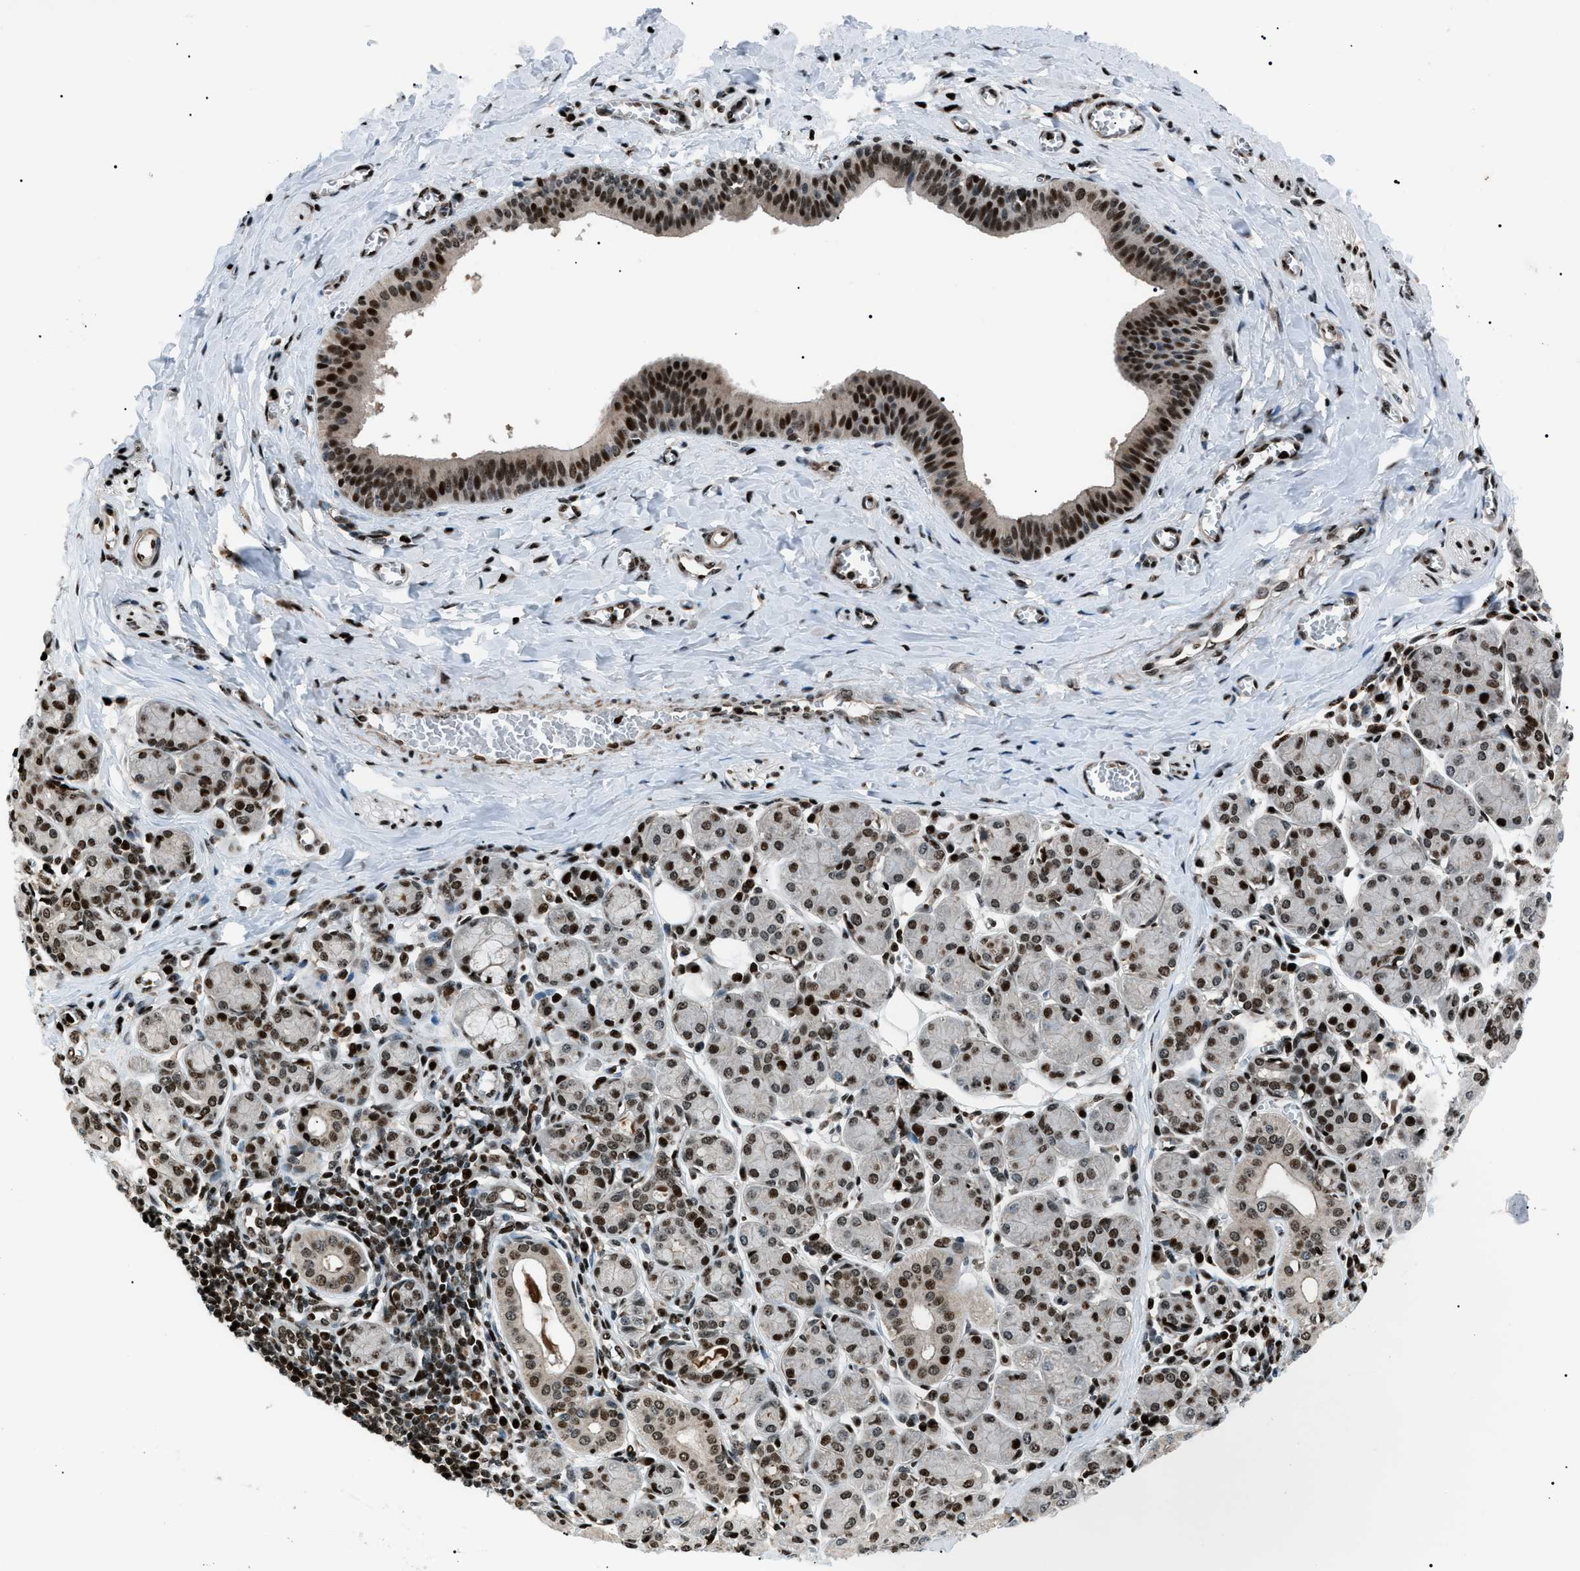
{"staining": {"intensity": "strong", "quantity": ">75%", "location": "nuclear"}, "tissue": "salivary gland", "cell_type": "Glandular cells", "image_type": "normal", "snomed": [{"axis": "morphology", "description": "Normal tissue, NOS"}, {"axis": "morphology", "description": "Inflammation, NOS"}, {"axis": "topography", "description": "Lymph node"}, {"axis": "topography", "description": "Salivary gland"}], "caption": "Salivary gland stained with immunohistochemistry (IHC) shows strong nuclear expression in about >75% of glandular cells.", "gene": "PRKX", "patient": {"sex": "male", "age": 3}}